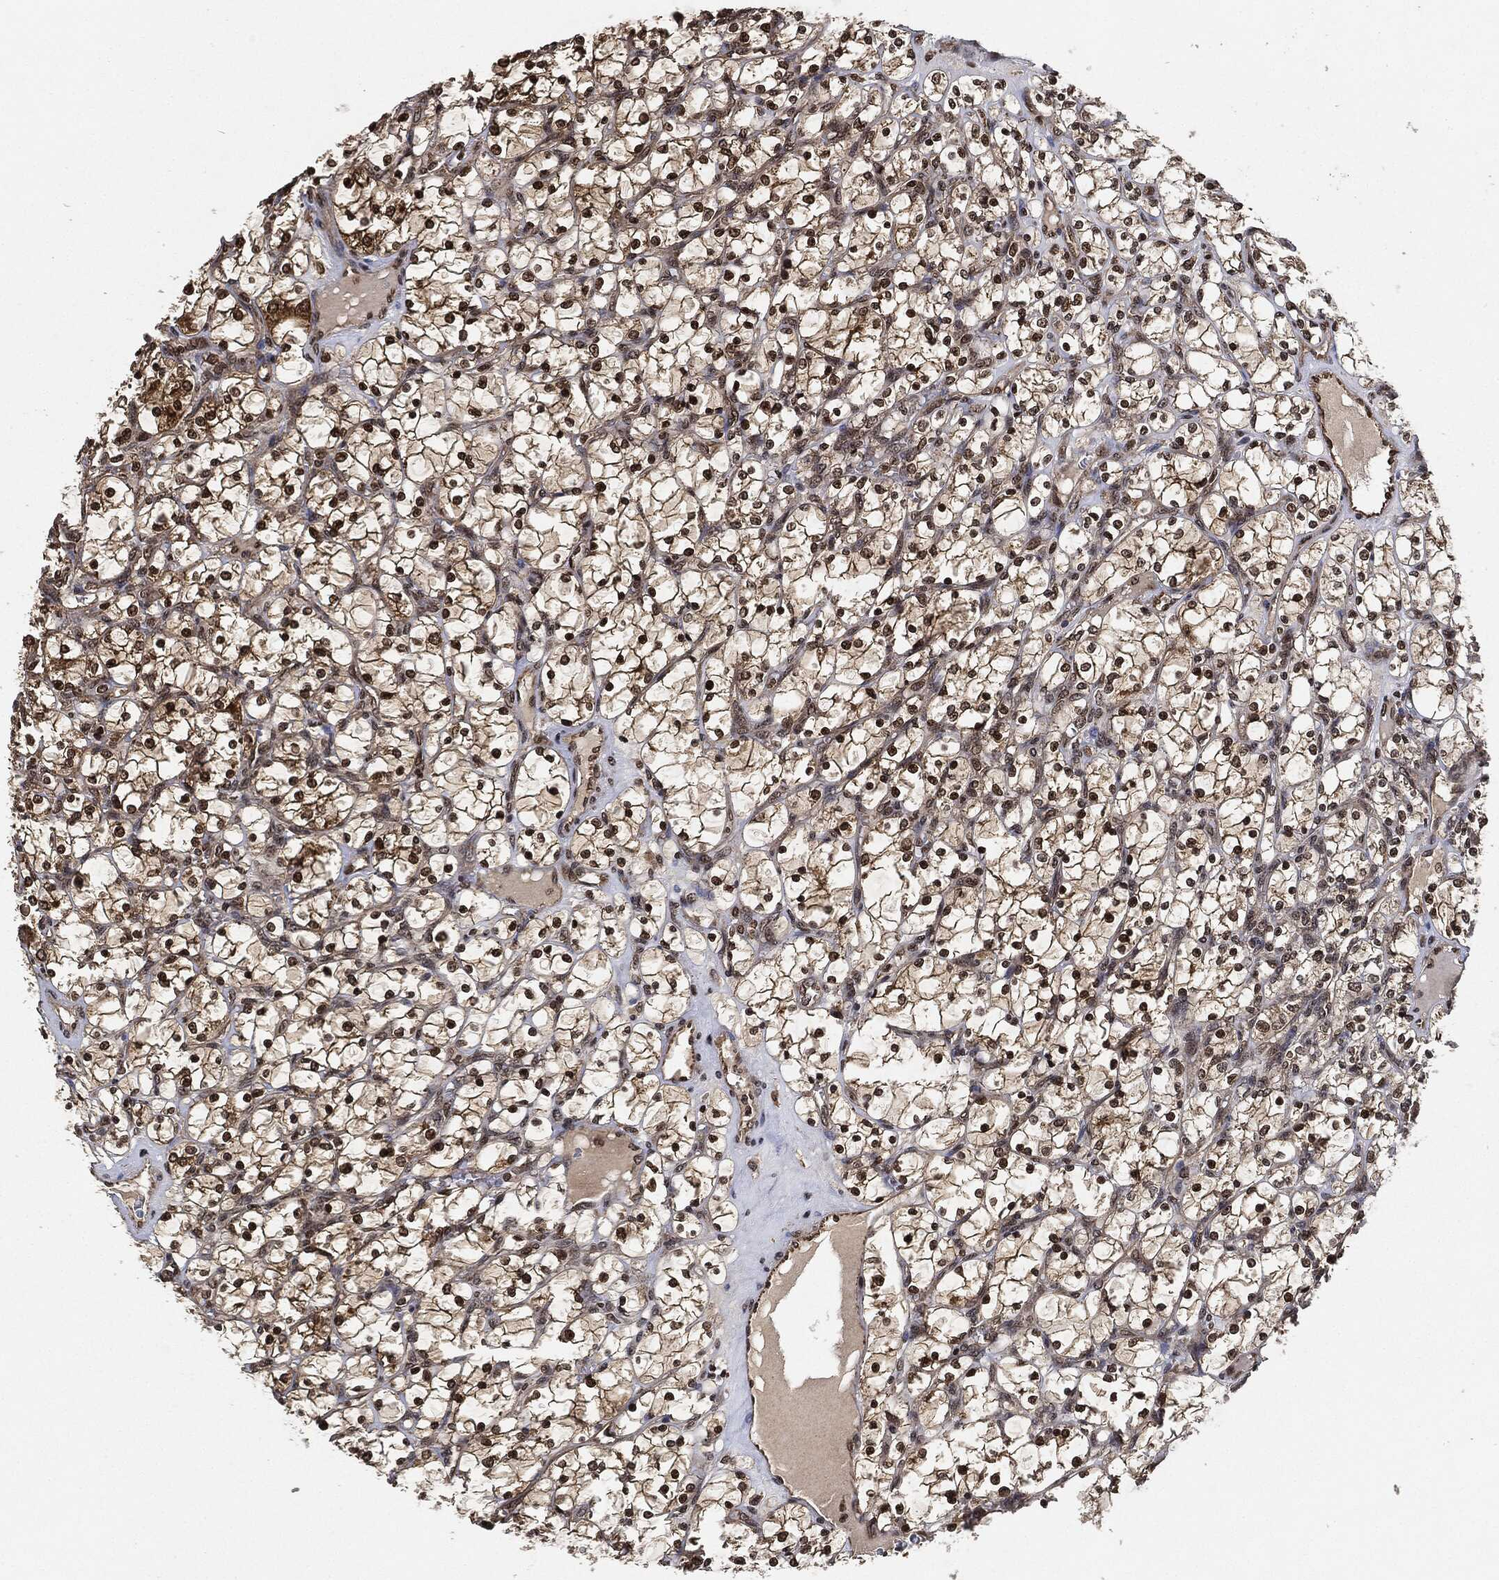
{"staining": {"intensity": "moderate", "quantity": "25%-75%", "location": "cytoplasmic/membranous,nuclear"}, "tissue": "renal cancer", "cell_type": "Tumor cells", "image_type": "cancer", "snomed": [{"axis": "morphology", "description": "Adenocarcinoma, NOS"}, {"axis": "topography", "description": "Kidney"}], "caption": "Adenocarcinoma (renal) stained for a protein (brown) reveals moderate cytoplasmic/membranous and nuclear positive expression in approximately 25%-75% of tumor cells.", "gene": "PDK1", "patient": {"sex": "female", "age": 69}}